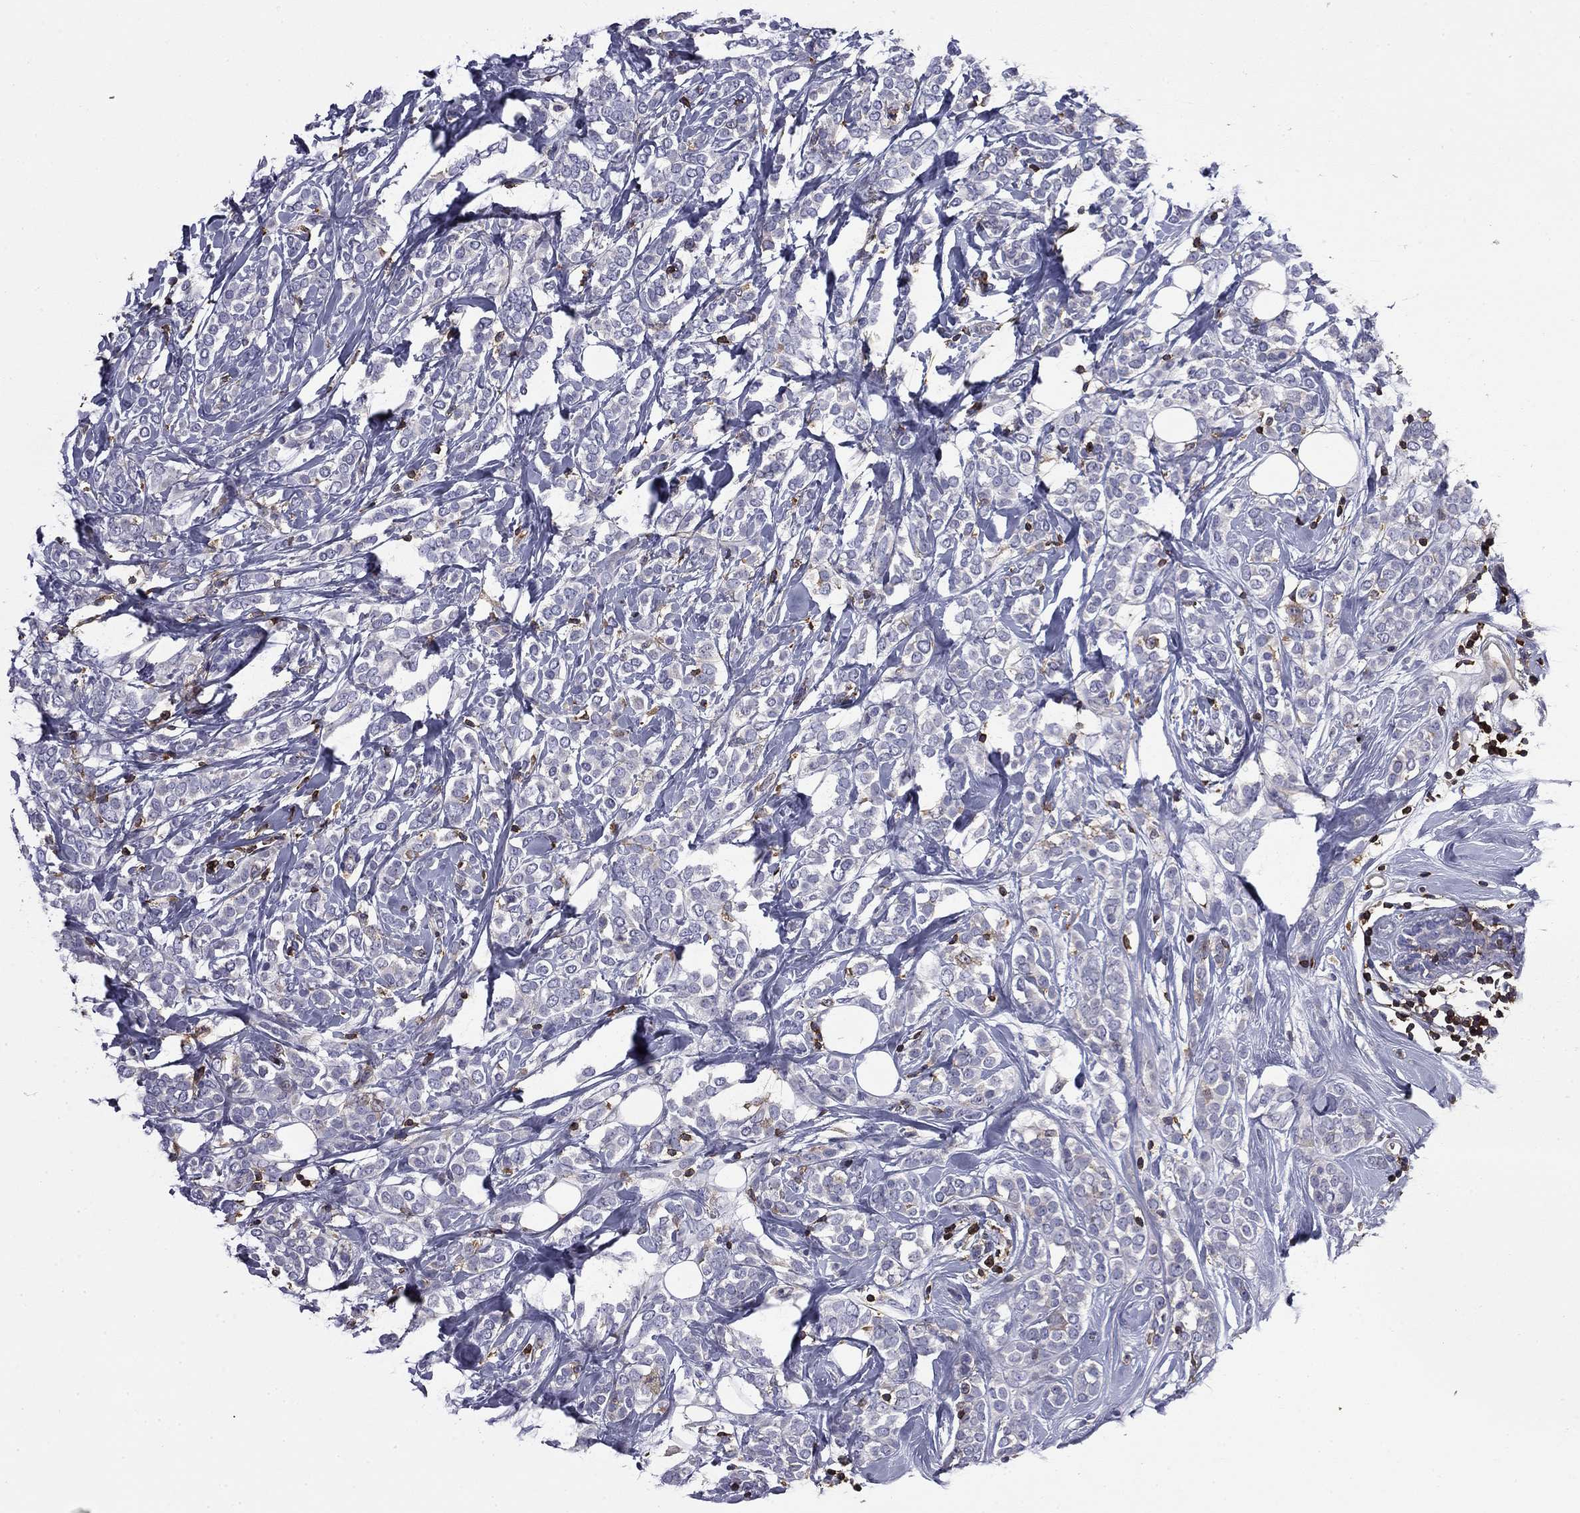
{"staining": {"intensity": "negative", "quantity": "none", "location": "none"}, "tissue": "breast cancer", "cell_type": "Tumor cells", "image_type": "cancer", "snomed": [{"axis": "morphology", "description": "Lobular carcinoma"}, {"axis": "topography", "description": "Breast"}], "caption": "There is no significant positivity in tumor cells of lobular carcinoma (breast).", "gene": "ARHGAP45", "patient": {"sex": "female", "age": 49}}